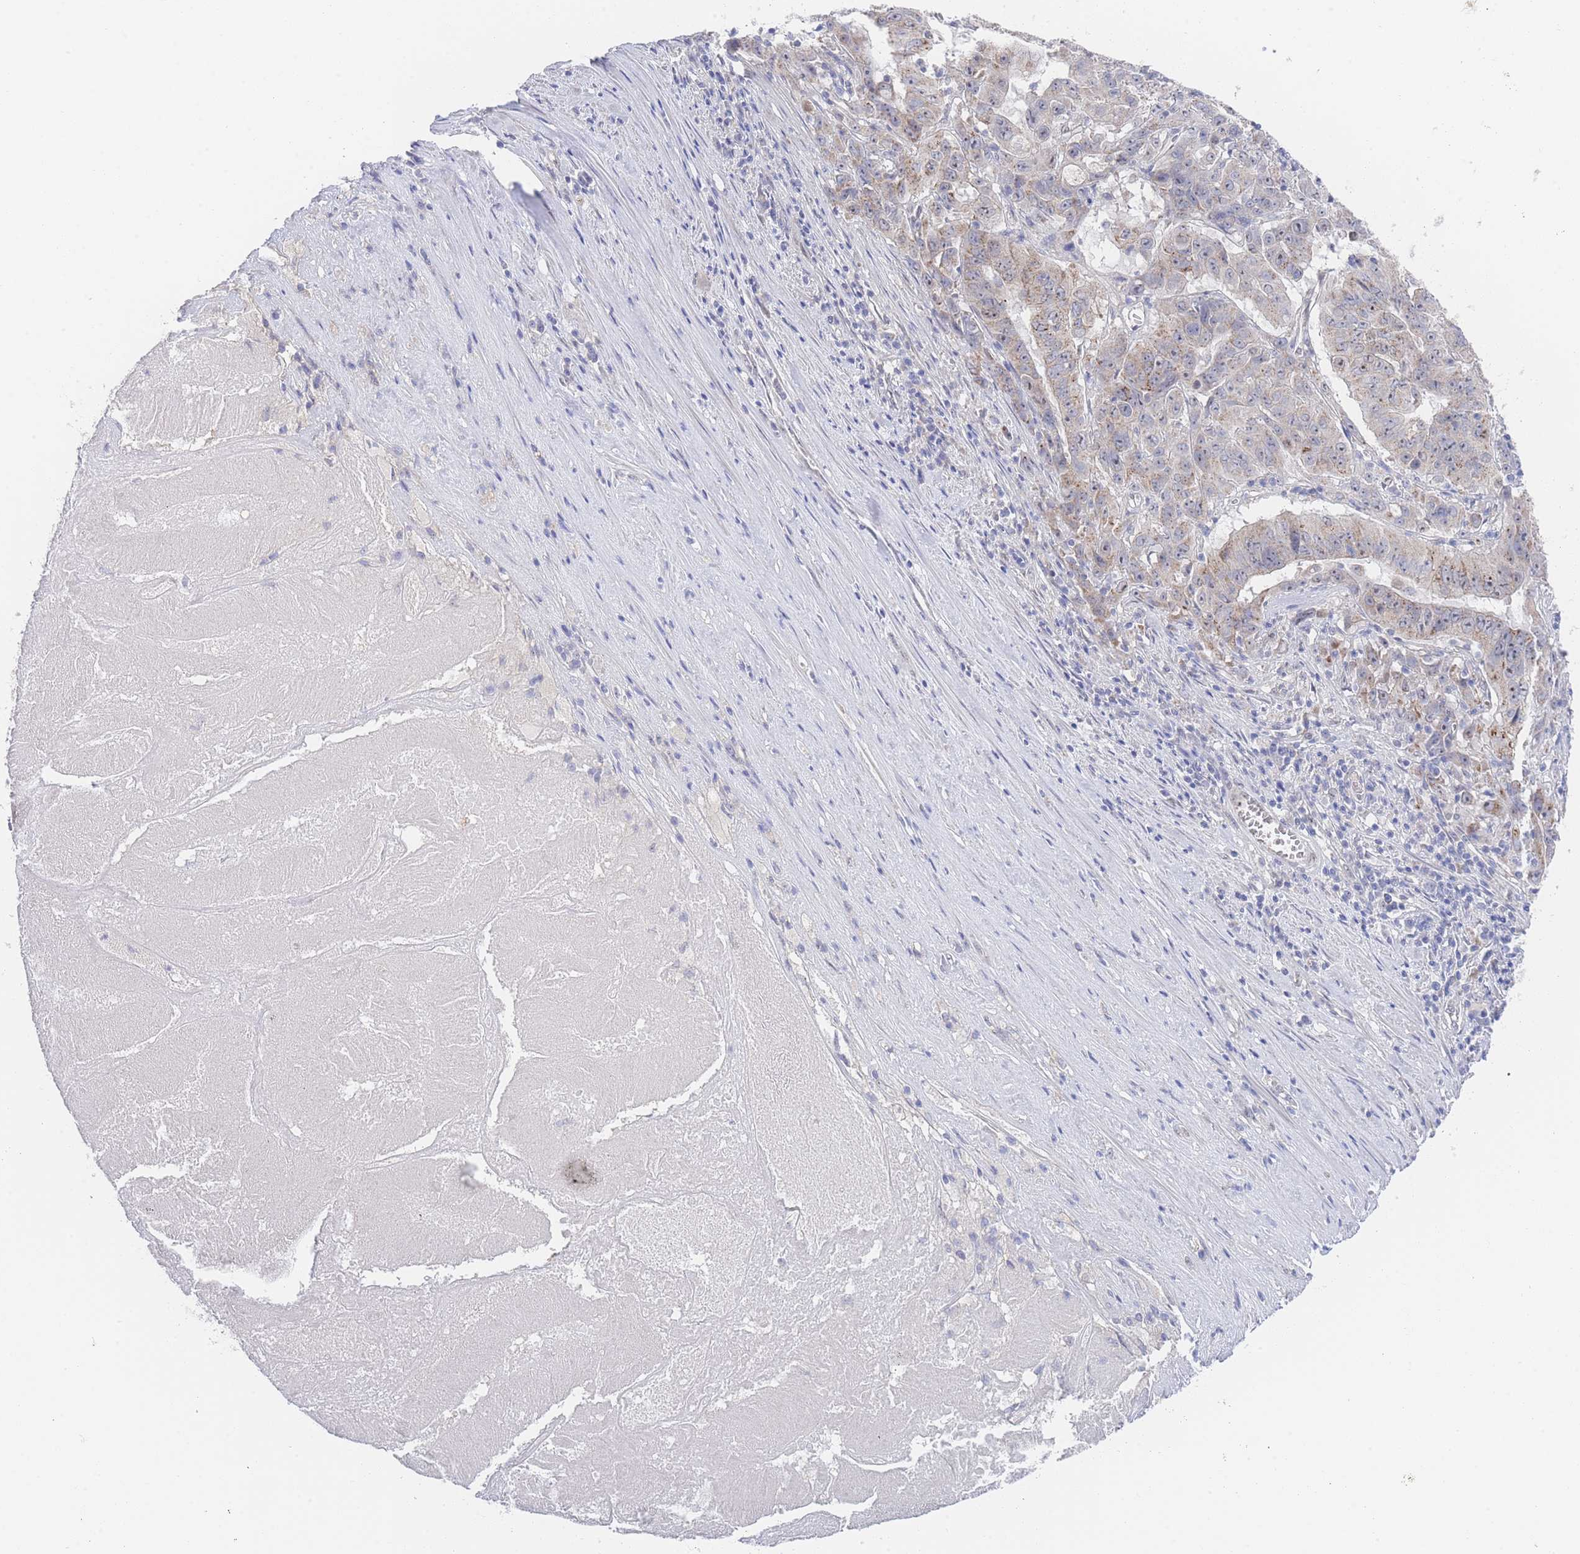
{"staining": {"intensity": "weak", "quantity": "25%-75%", "location": "cytoplasmic/membranous"}, "tissue": "pancreatic cancer", "cell_type": "Tumor cells", "image_type": "cancer", "snomed": [{"axis": "morphology", "description": "Adenocarcinoma, NOS"}, {"axis": "topography", "description": "Pancreas"}], "caption": "Pancreatic cancer (adenocarcinoma) tissue shows weak cytoplasmic/membranous positivity in about 25%-75% of tumor cells, visualized by immunohistochemistry. Ihc stains the protein in brown and the nuclei are stained blue.", "gene": "ZNF142", "patient": {"sex": "male", "age": 63}}